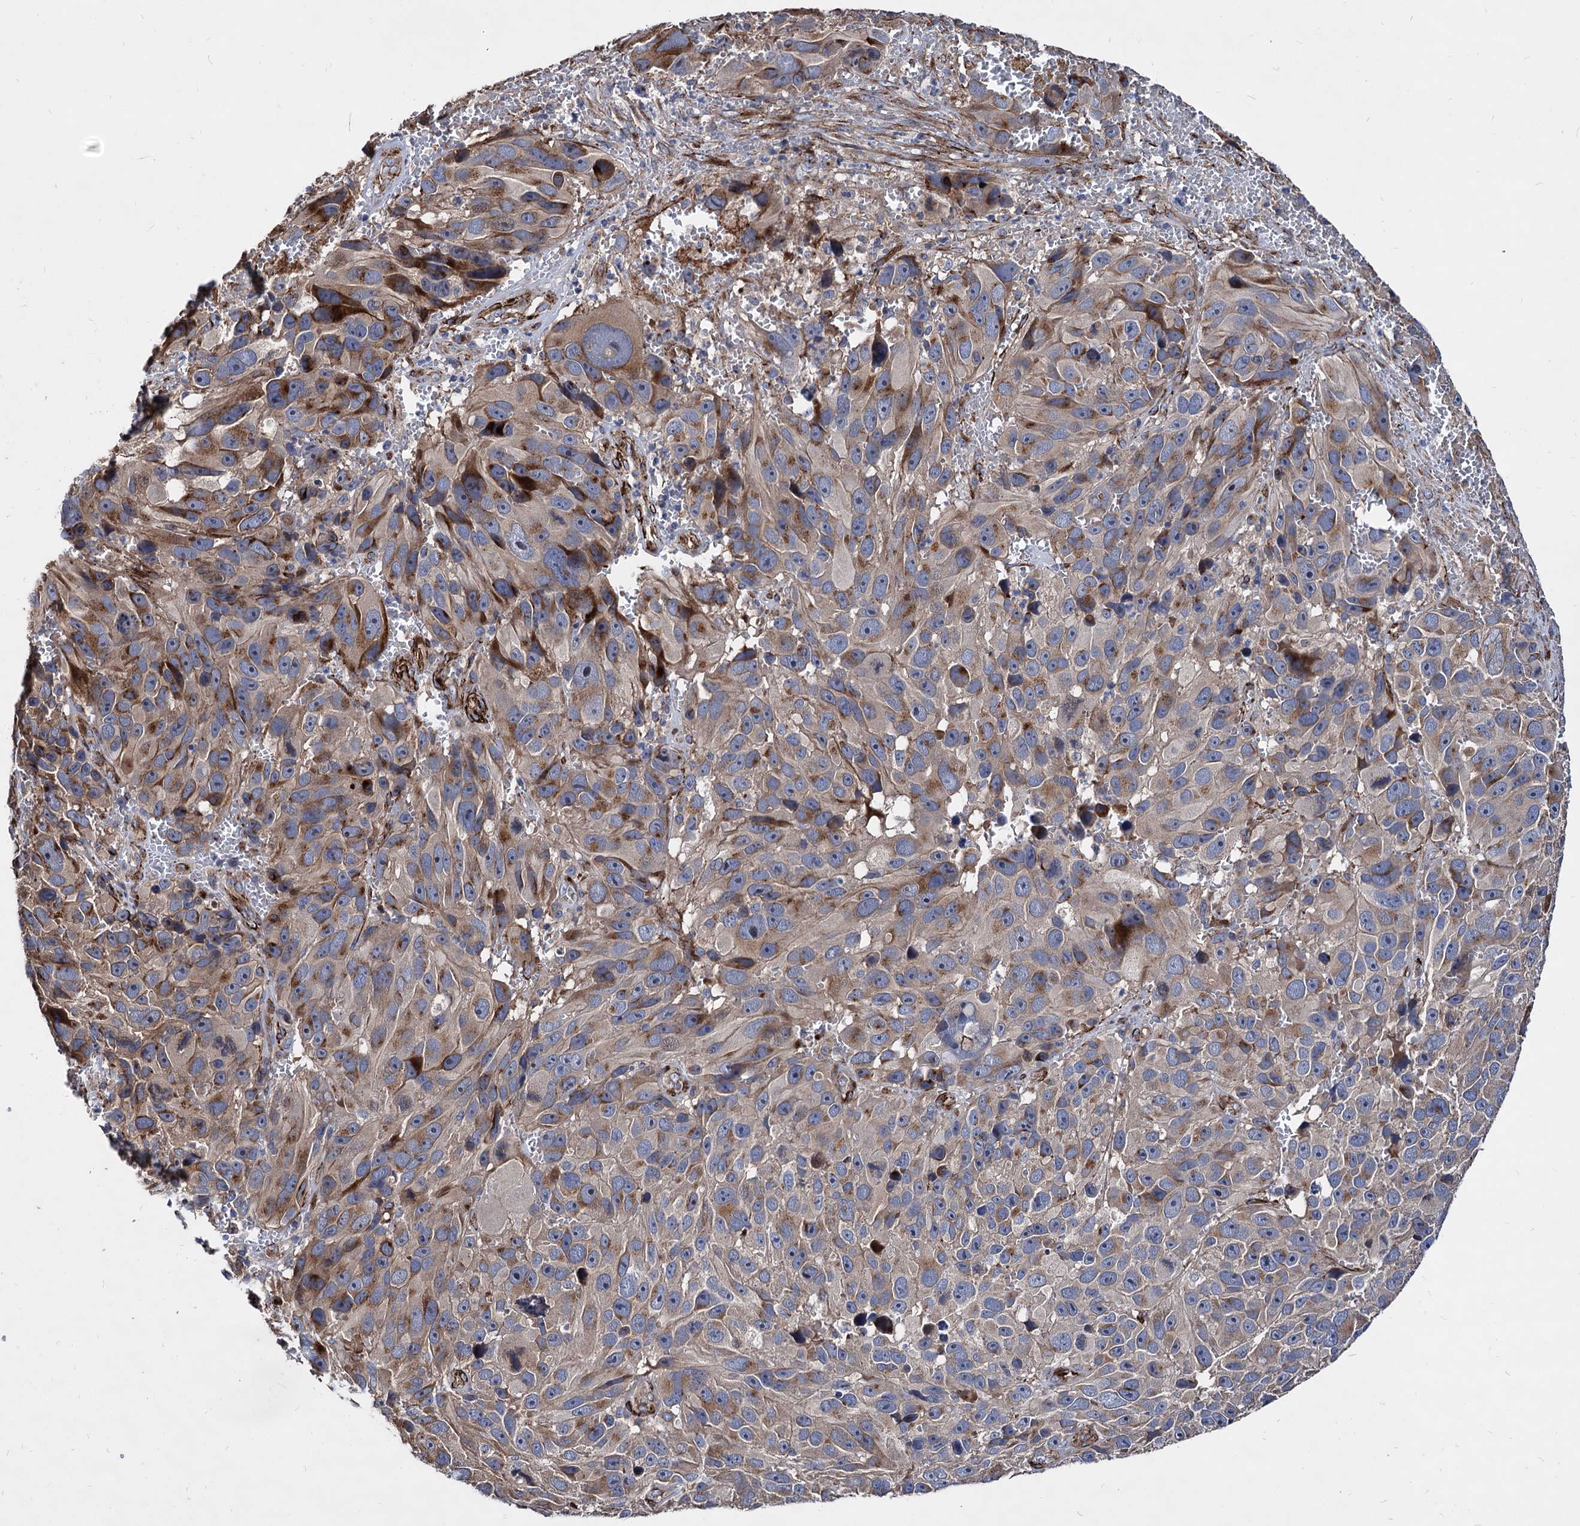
{"staining": {"intensity": "moderate", "quantity": "25%-75%", "location": "cytoplasmic/membranous"}, "tissue": "melanoma", "cell_type": "Tumor cells", "image_type": "cancer", "snomed": [{"axis": "morphology", "description": "Malignant melanoma, NOS"}, {"axis": "topography", "description": "Skin"}], "caption": "Immunohistochemistry (IHC) of malignant melanoma exhibits medium levels of moderate cytoplasmic/membranous staining in approximately 25%-75% of tumor cells.", "gene": "WDR11", "patient": {"sex": "male", "age": 84}}